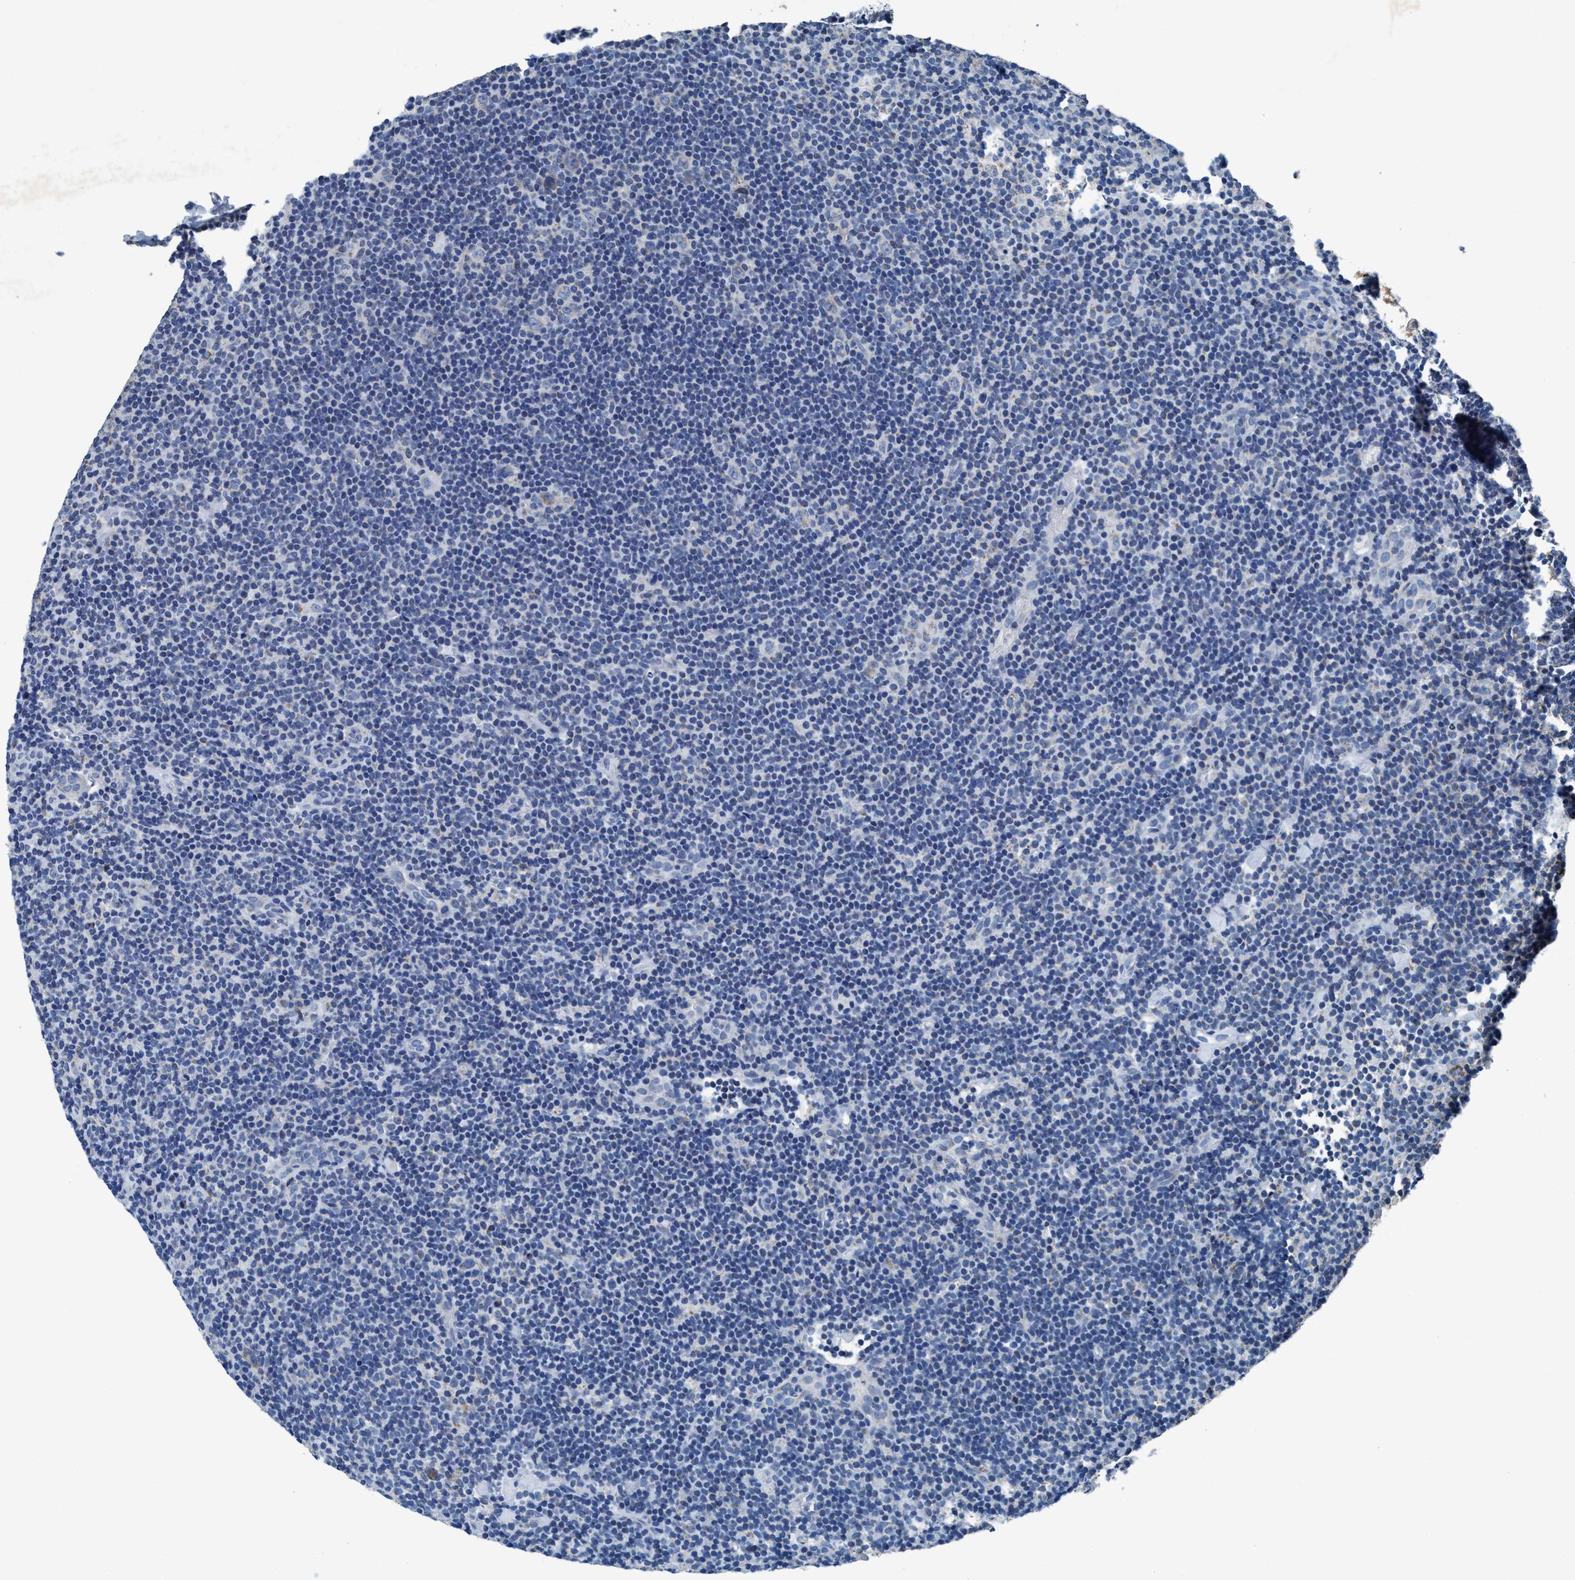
{"staining": {"intensity": "negative", "quantity": "none", "location": "none"}, "tissue": "lymphoma", "cell_type": "Tumor cells", "image_type": "cancer", "snomed": [{"axis": "morphology", "description": "Hodgkin's disease, NOS"}, {"axis": "topography", "description": "Lymph node"}], "caption": "A high-resolution photomicrograph shows immunohistochemistry (IHC) staining of lymphoma, which exhibits no significant expression in tumor cells.", "gene": "ANKFN1", "patient": {"sex": "female", "age": 57}}